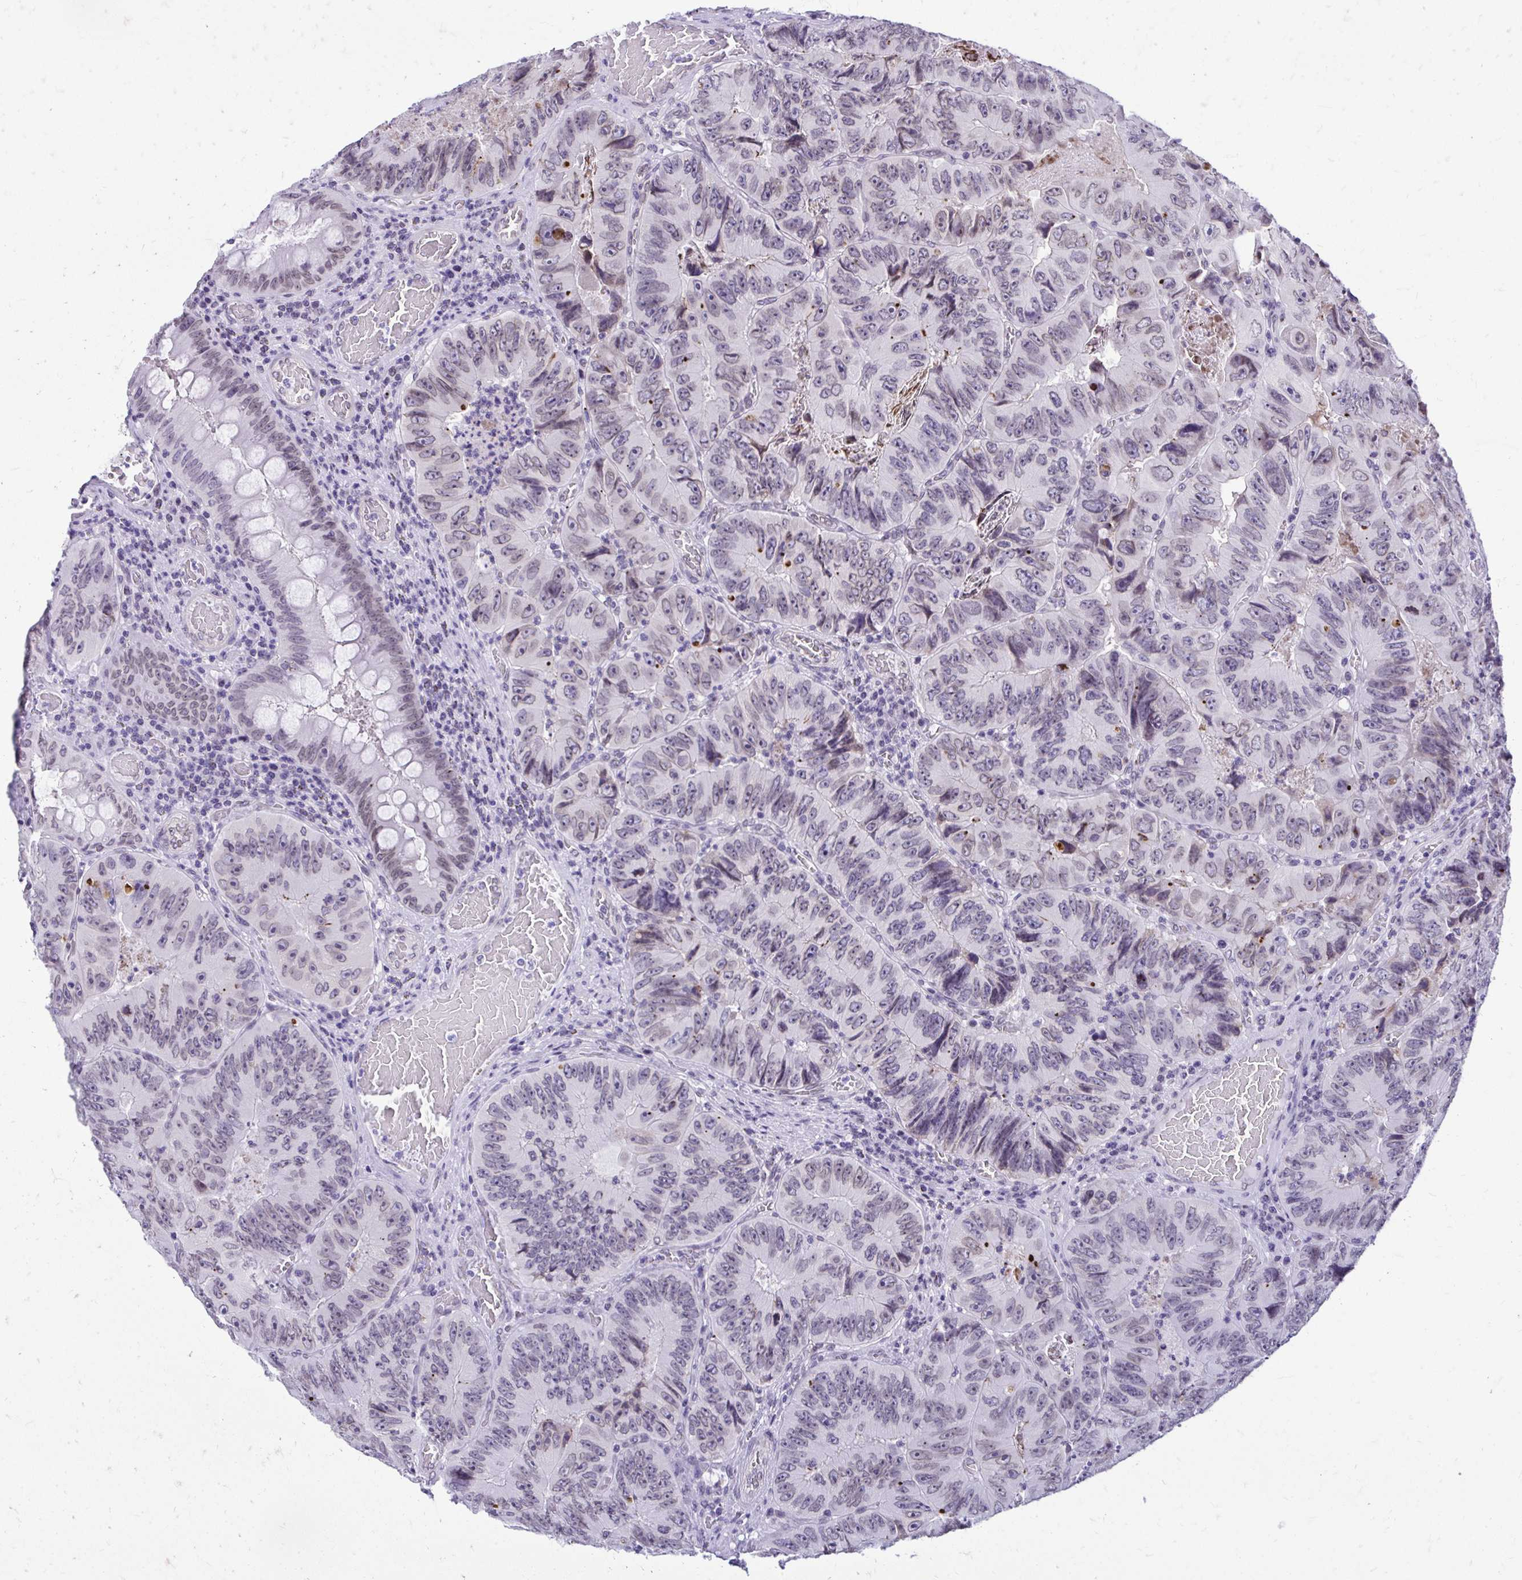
{"staining": {"intensity": "weak", "quantity": "<25%", "location": "cytoplasmic/membranous,nuclear"}, "tissue": "colorectal cancer", "cell_type": "Tumor cells", "image_type": "cancer", "snomed": [{"axis": "morphology", "description": "Adenocarcinoma, NOS"}, {"axis": "topography", "description": "Colon"}], "caption": "This image is of adenocarcinoma (colorectal) stained with immunohistochemistry (IHC) to label a protein in brown with the nuclei are counter-stained blue. There is no expression in tumor cells.", "gene": "BANF1", "patient": {"sex": "female", "age": 84}}